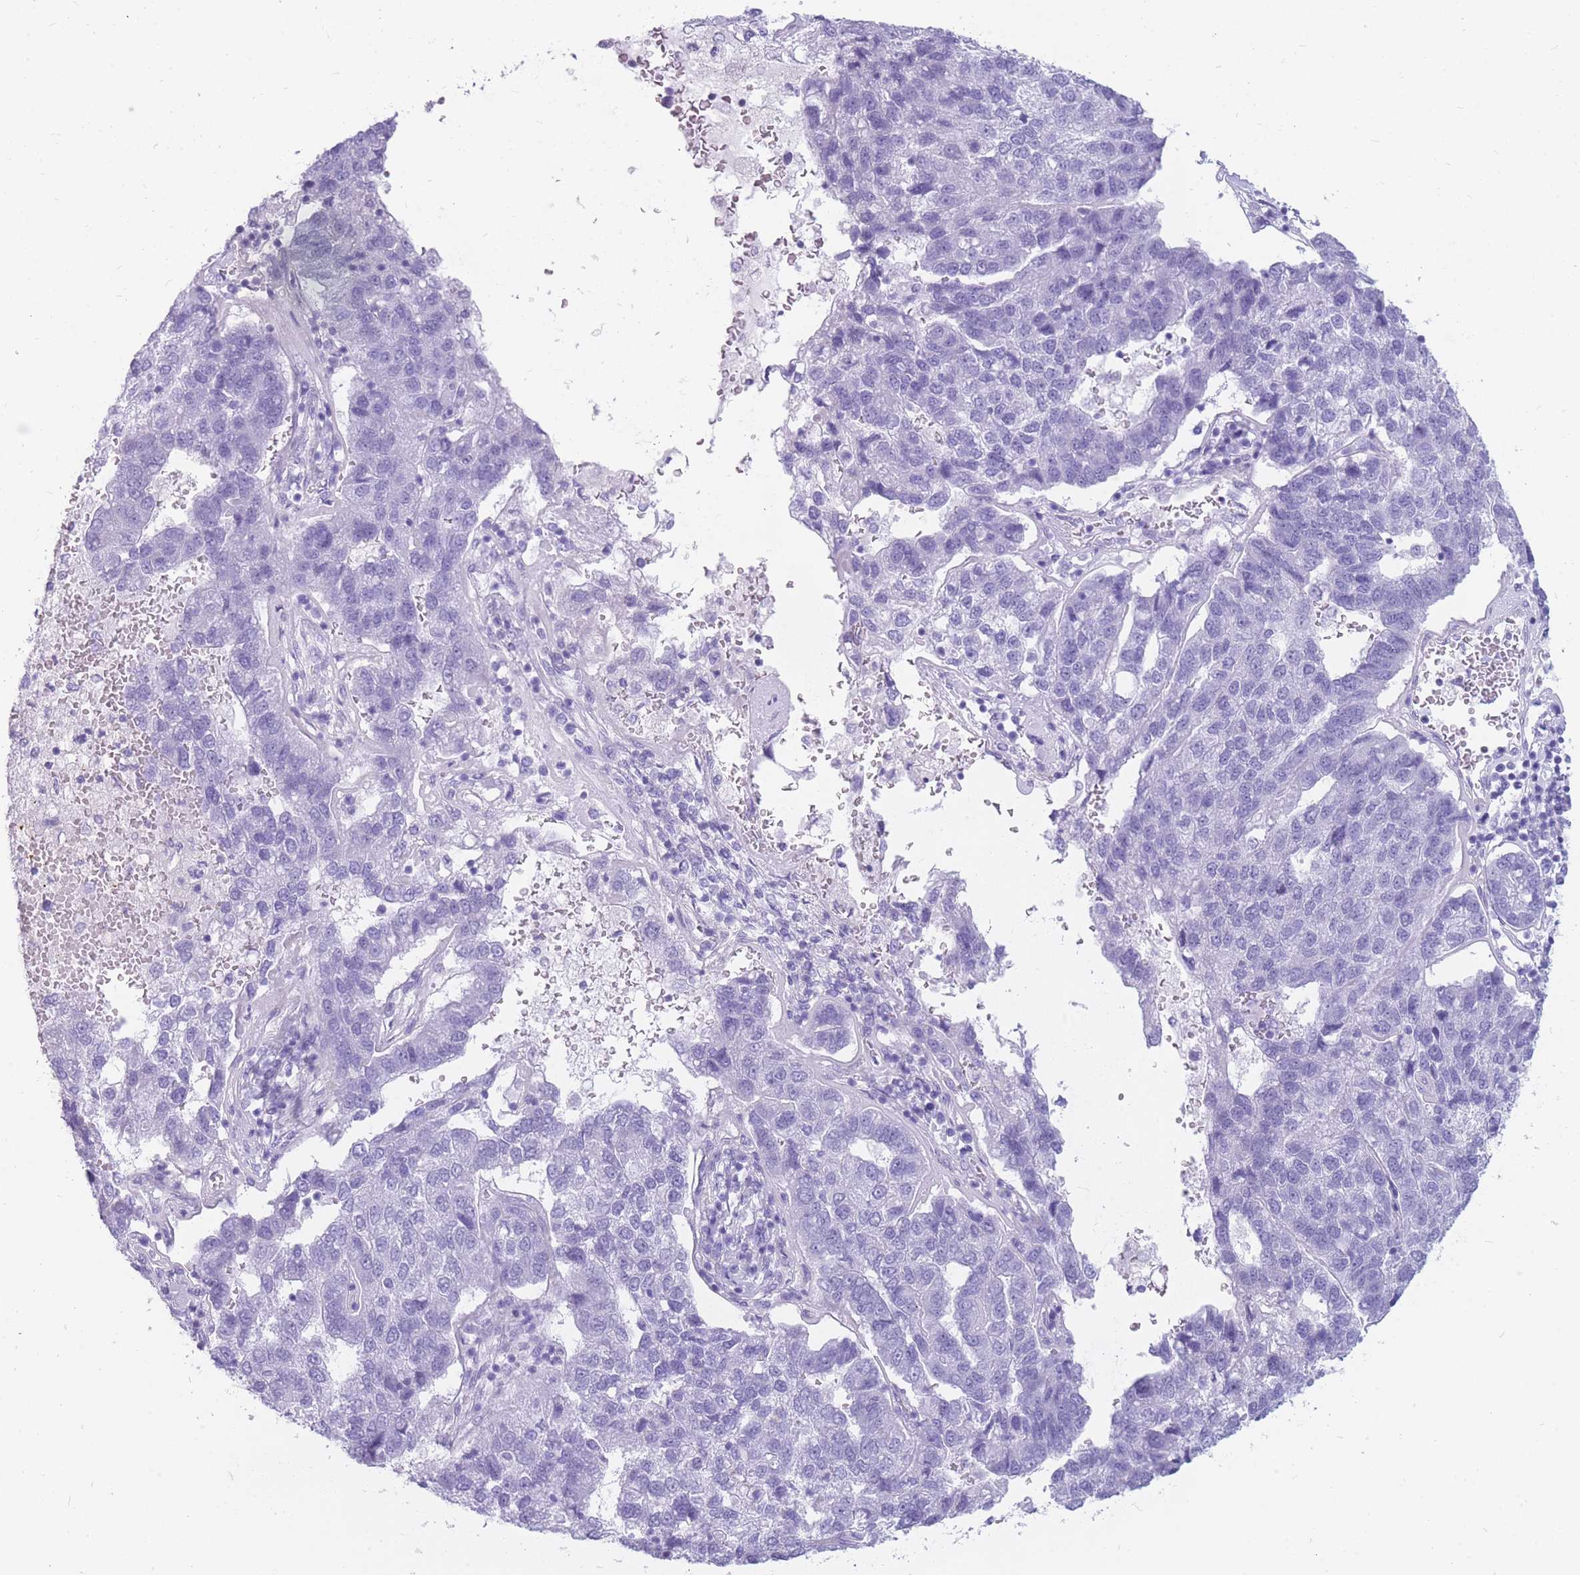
{"staining": {"intensity": "negative", "quantity": "none", "location": "none"}, "tissue": "pancreatic cancer", "cell_type": "Tumor cells", "image_type": "cancer", "snomed": [{"axis": "morphology", "description": "Adenocarcinoma, NOS"}, {"axis": "topography", "description": "Pancreas"}], "caption": "DAB (3,3'-diaminobenzidine) immunohistochemical staining of pancreatic cancer (adenocarcinoma) reveals no significant expression in tumor cells. (Brightfield microscopy of DAB IHC at high magnification).", "gene": "MTSS2", "patient": {"sex": "female", "age": 61}}